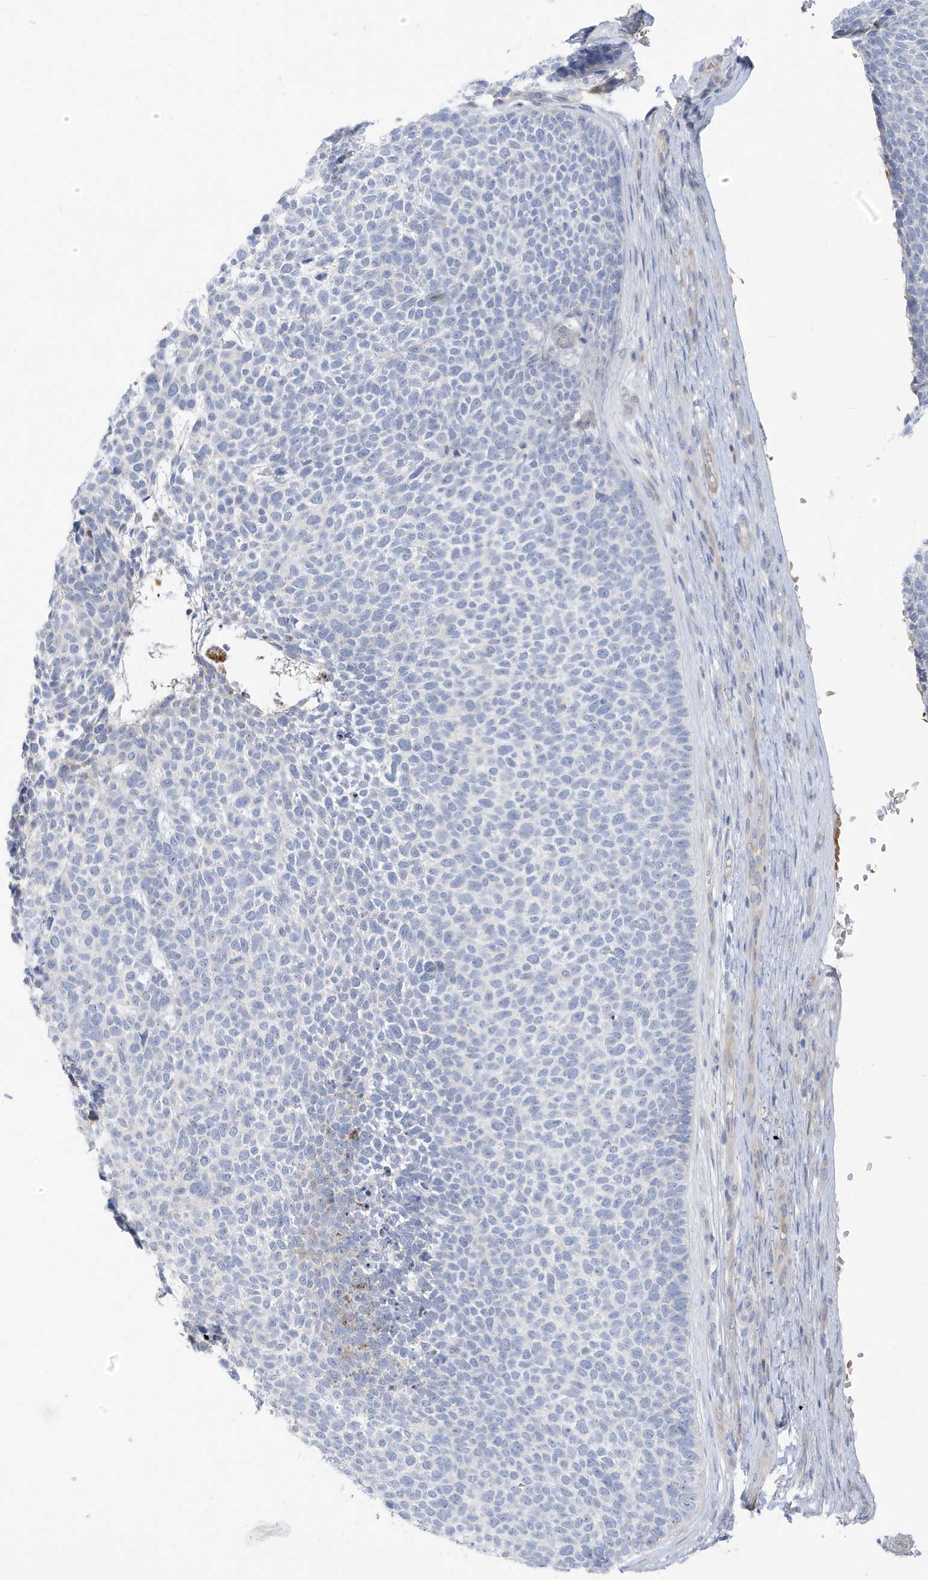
{"staining": {"intensity": "negative", "quantity": "none", "location": "none"}, "tissue": "skin cancer", "cell_type": "Tumor cells", "image_type": "cancer", "snomed": [{"axis": "morphology", "description": "Basal cell carcinoma"}, {"axis": "topography", "description": "Skin"}], "caption": "DAB (3,3'-diaminobenzidine) immunohistochemical staining of basal cell carcinoma (skin) shows no significant staining in tumor cells.", "gene": "ATP13A5", "patient": {"sex": "female", "age": 84}}